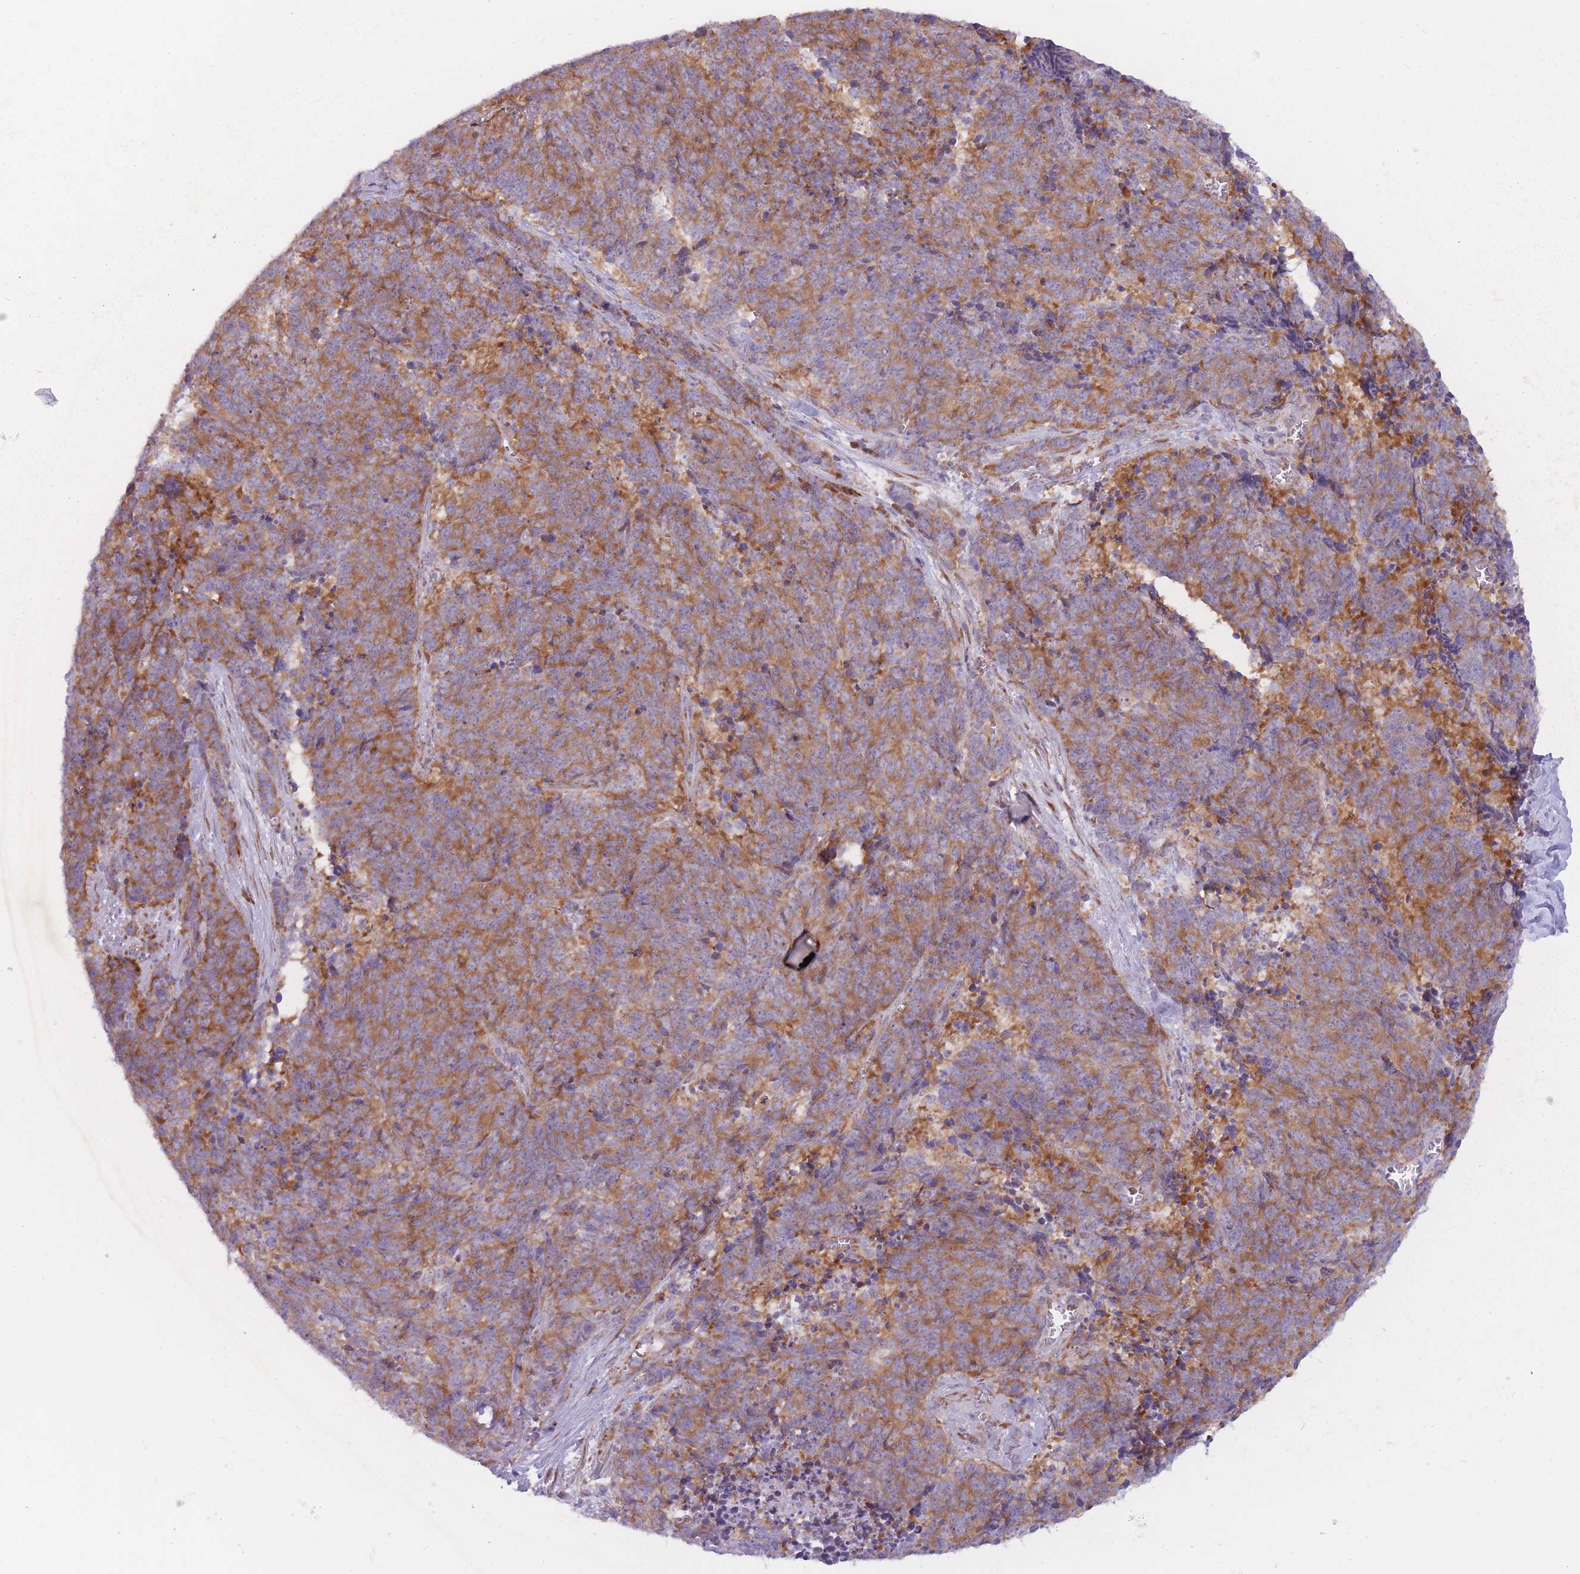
{"staining": {"intensity": "moderate", "quantity": ">75%", "location": "cytoplasmic/membranous"}, "tissue": "cervical cancer", "cell_type": "Tumor cells", "image_type": "cancer", "snomed": [{"axis": "morphology", "description": "Squamous cell carcinoma, NOS"}, {"axis": "topography", "description": "Cervix"}], "caption": "A brown stain labels moderate cytoplasmic/membranous staining of a protein in cervical squamous cell carcinoma tumor cells. (brown staining indicates protein expression, while blue staining denotes nuclei).", "gene": "RPL18", "patient": {"sex": "female", "age": 29}}